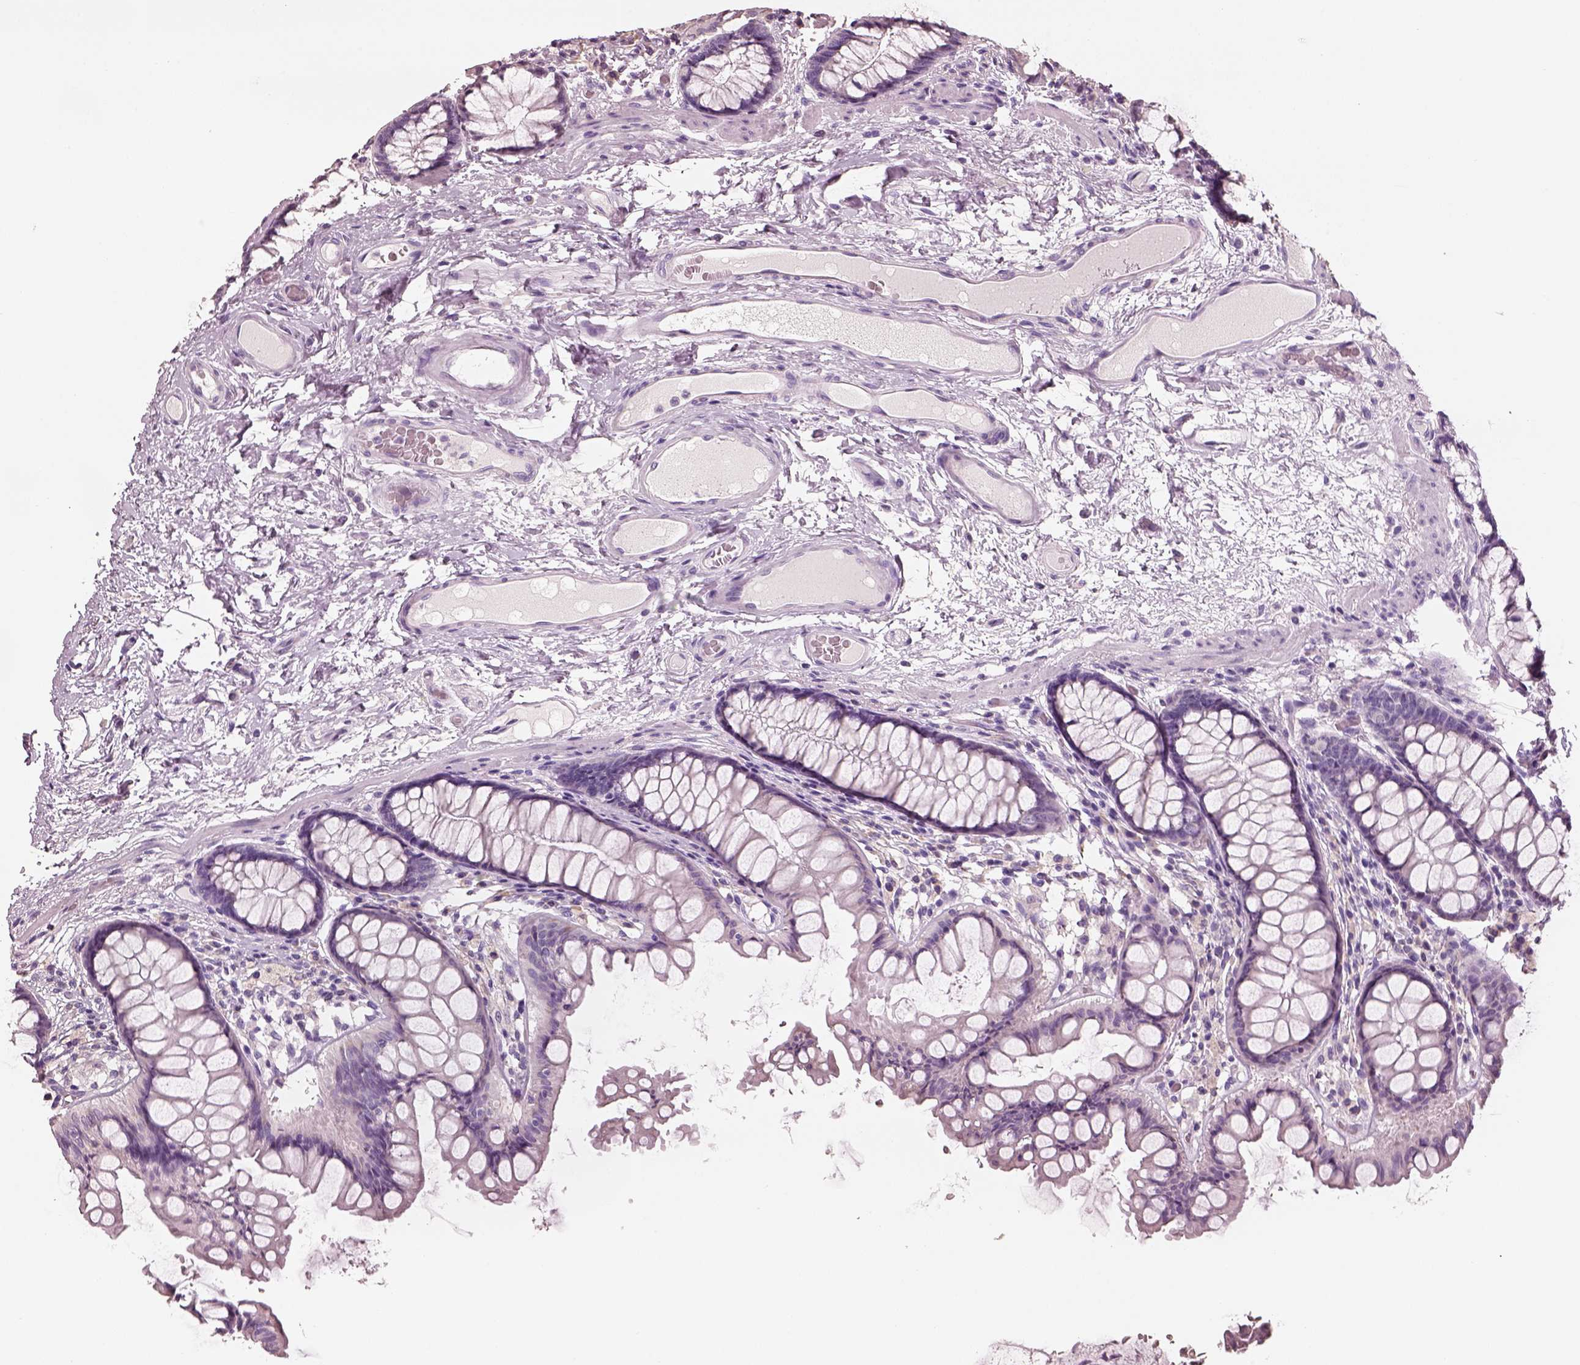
{"staining": {"intensity": "negative", "quantity": "none", "location": "none"}, "tissue": "colon", "cell_type": "Endothelial cells", "image_type": "normal", "snomed": [{"axis": "morphology", "description": "Normal tissue, NOS"}, {"axis": "topography", "description": "Colon"}], "caption": "Immunohistochemistry (IHC) of normal colon displays no expression in endothelial cells. Brightfield microscopy of immunohistochemistry stained with DAB (brown) and hematoxylin (blue), captured at high magnification.", "gene": "PNOC", "patient": {"sex": "female", "age": 65}}